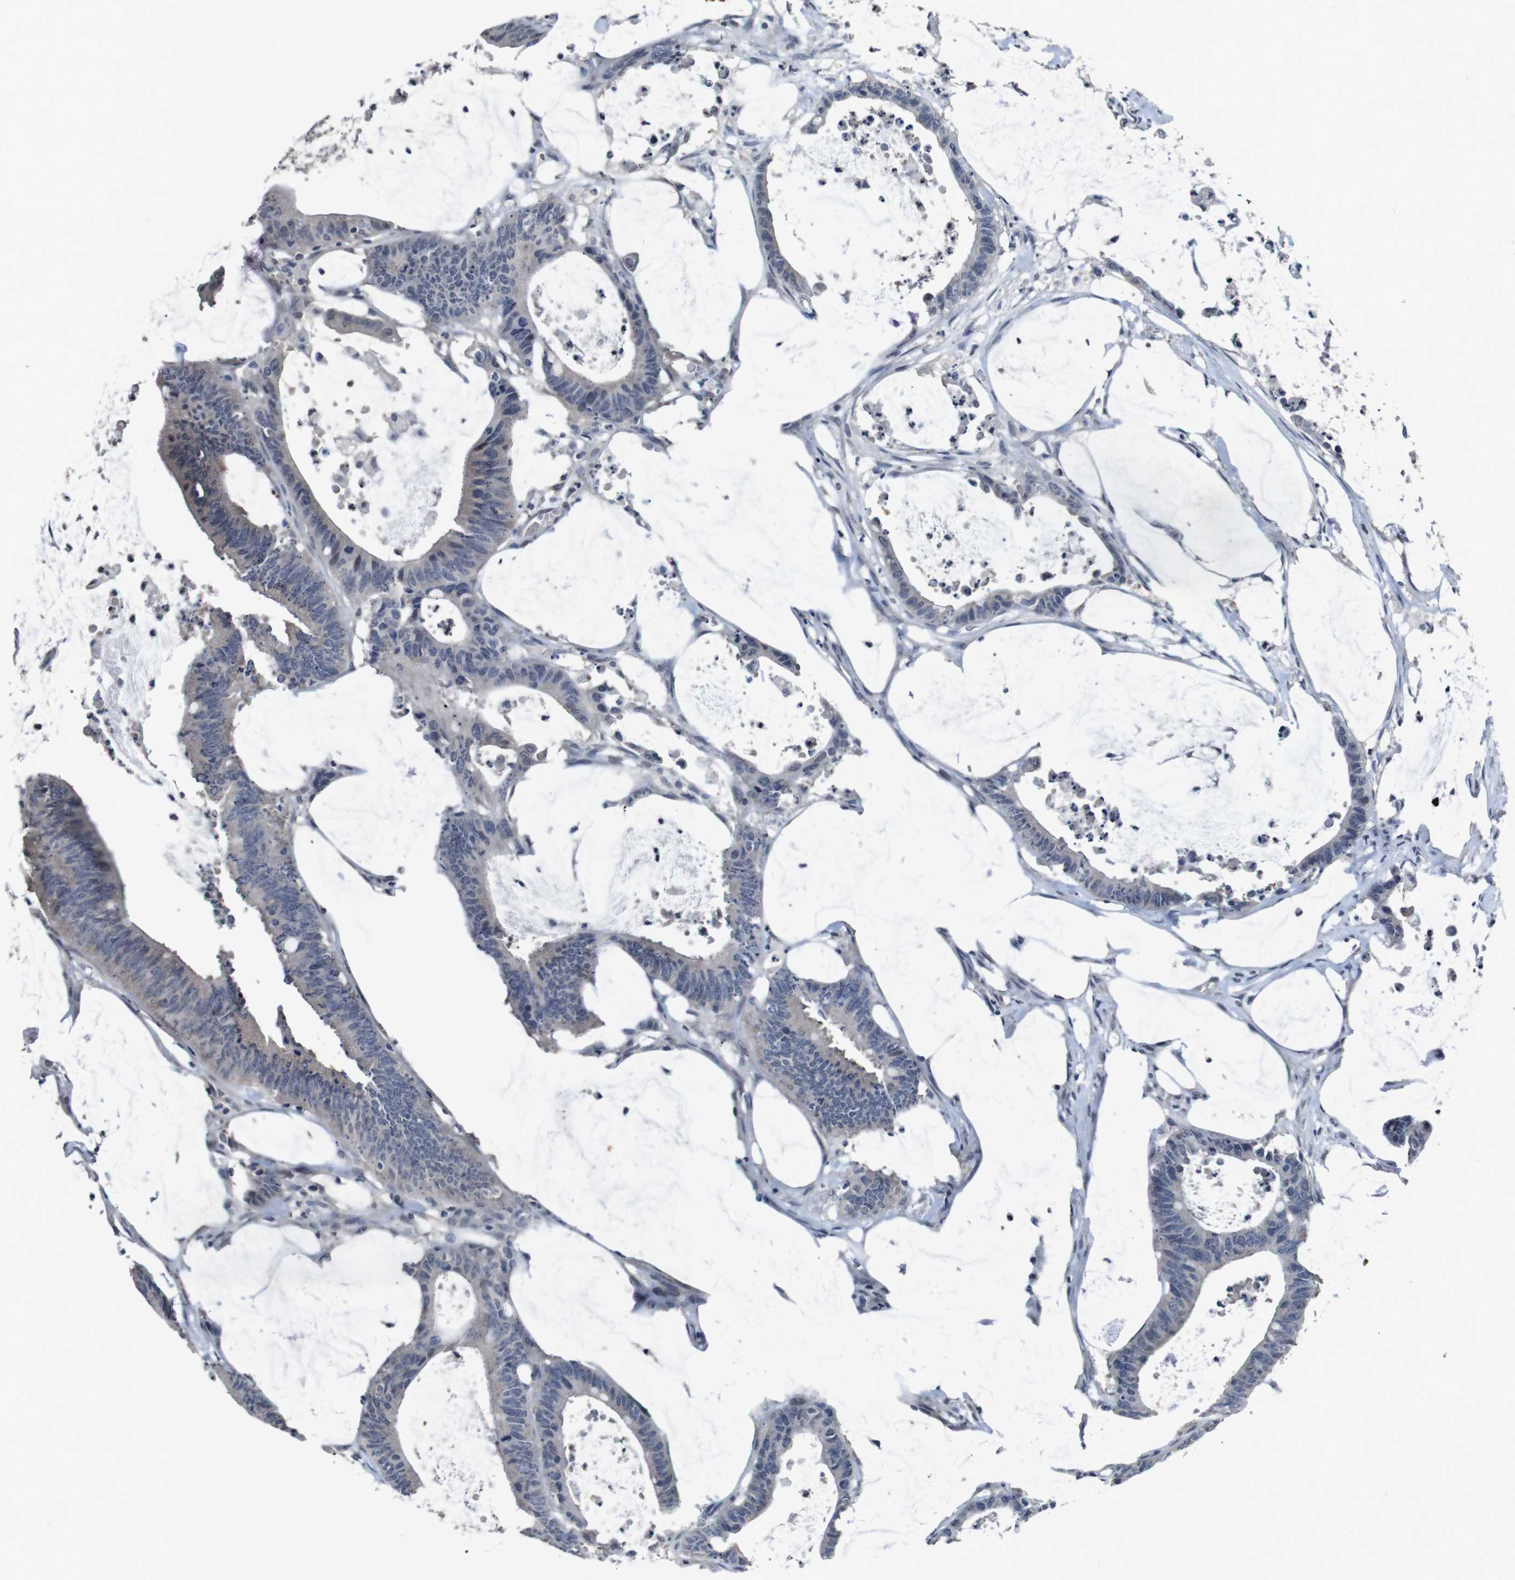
{"staining": {"intensity": "negative", "quantity": "none", "location": "none"}, "tissue": "colorectal cancer", "cell_type": "Tumor cells", "image_type": "cancer", "snomed": [{"axis": "morphology", "description": "Adenocarcinoma, NOS"}, {"axis": "topography", "description": "Rectum"}], "caption": "High magnification brightfield microscopy of colorectal adenocarcinoma stained with DAB (brown) and counterstained with hematoxylin (blue): tumor cells show no significant positivity.", "gene": "AKT3", "patient": {"sex": "female", "age": 66}}